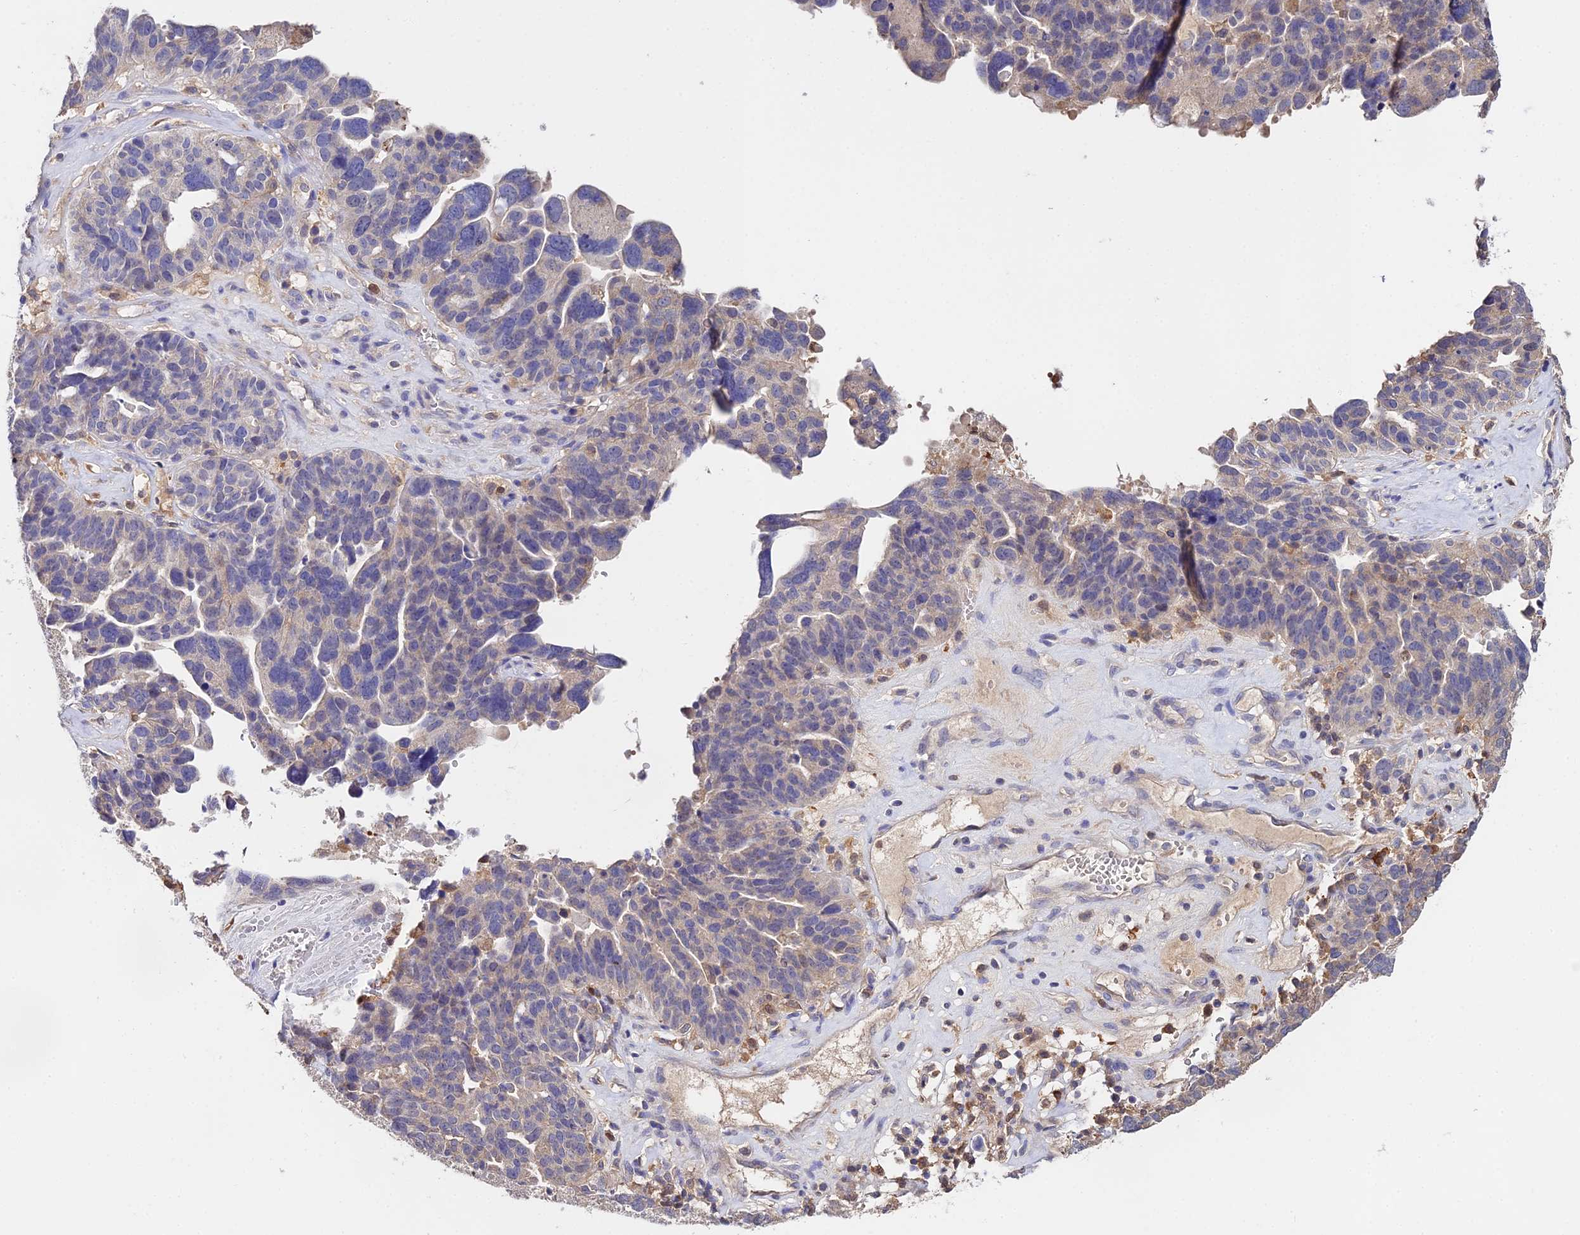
{"staining": {"intensity": "negative", "quantity": "none", "location": "none"}, "tissue": "ovarian cancer", "cell_type": "Tumor cells", "image_type": "cancer", "snomed": [{"axis": "morphology", "description": "Cystadenocarcinoma, serous, NOS"}, {"axis": "topography", "description": "Ovary"}], "caption": "Human ovarian cancer (serous cystadenocarcinoma) stained for a protein using IHC demonstrates no positivity in tumor cells.", "gene": "FBP1", "patient": {"sex": "female", "age": 59}}